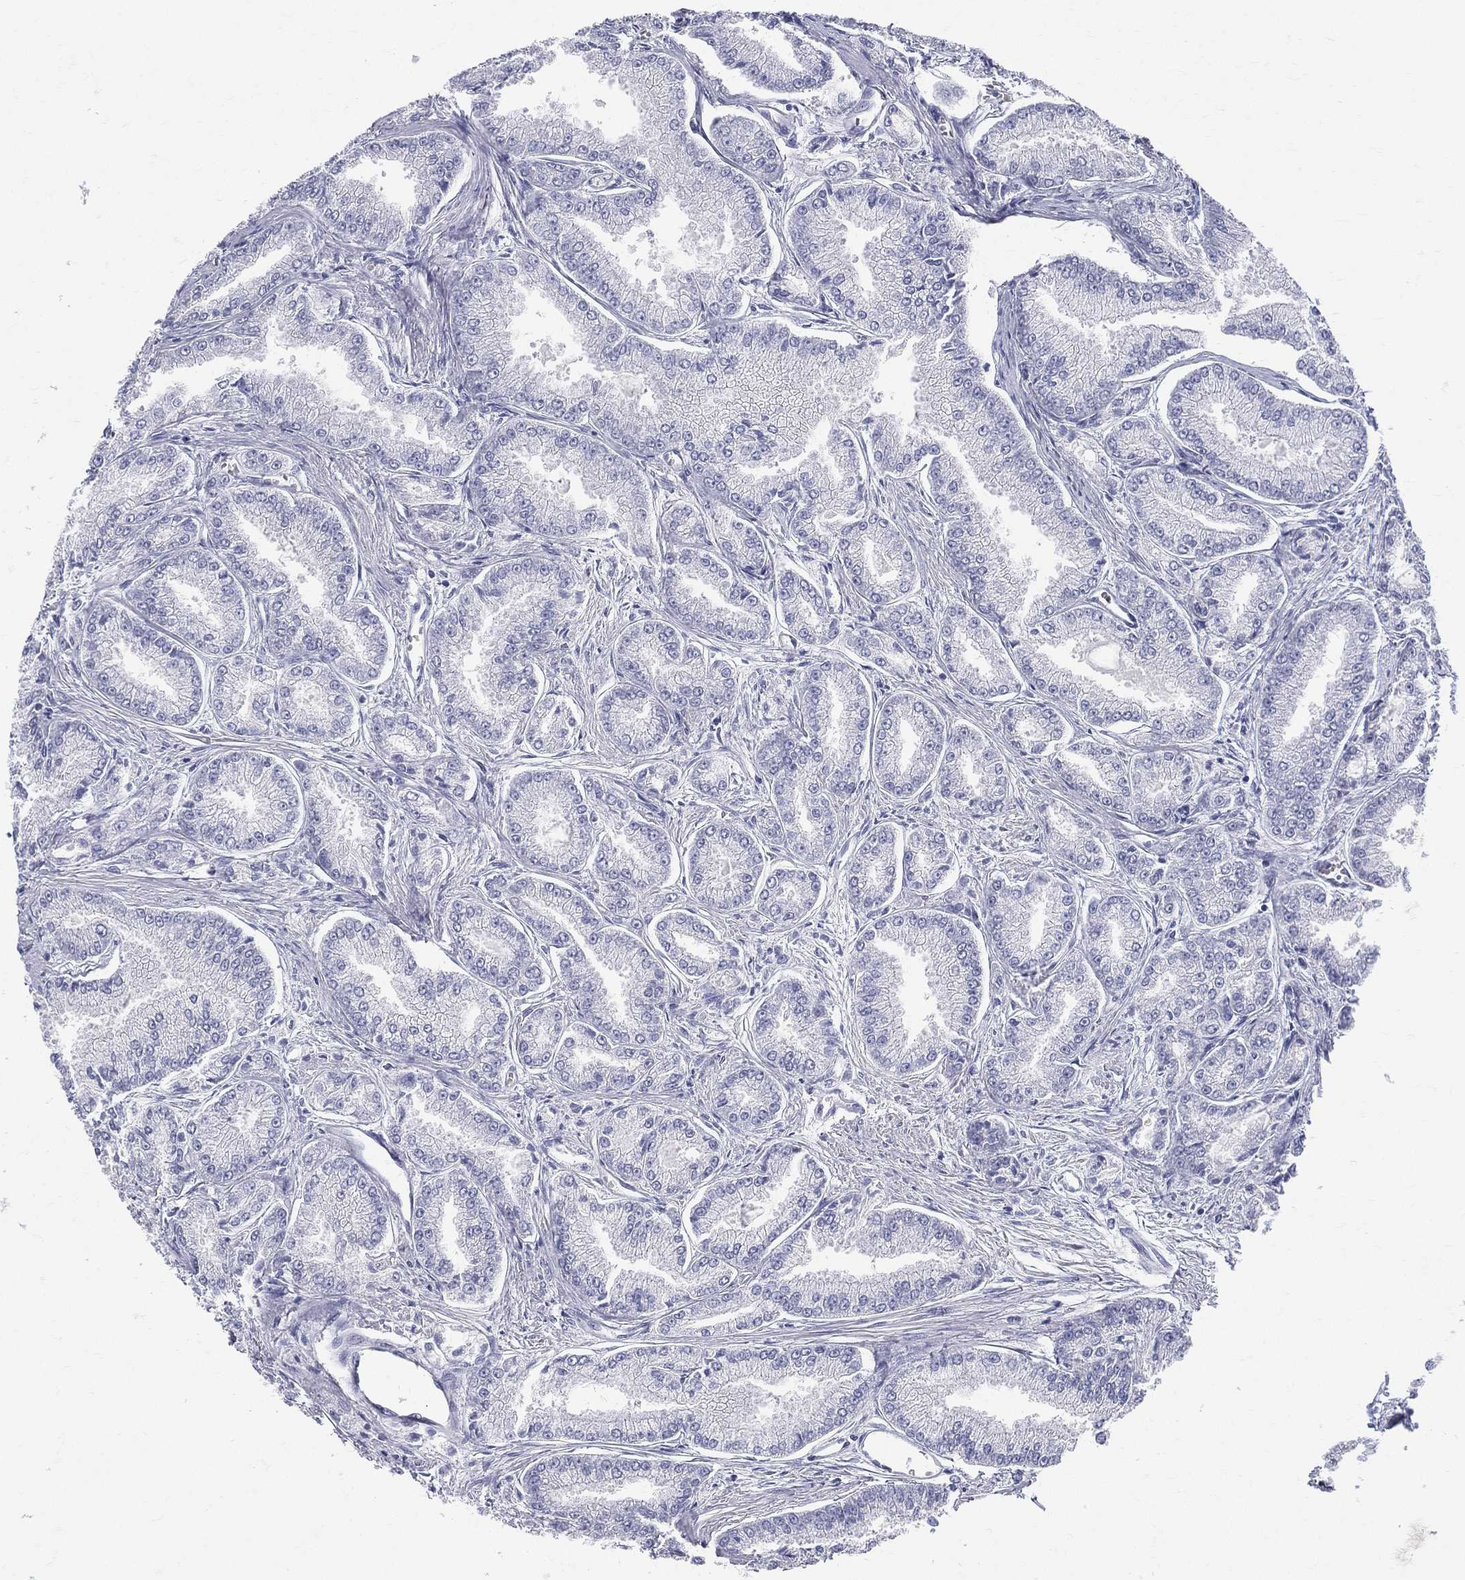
{"staining": {"intensity": "negative", "quantity": "none", "location": "none"}, "tissue": "prostate cancer", "cell_type": "Tumor cells", "image_type": "cancer", "snomed": [{"axis": "morphology", "description": "Adenocarcinoma, NOS"}, {"axis": "morphology", "description": "Adenocarcinoma, High grade"}, {"axis": "topography", "description": "Prostate"}], "caption": "Tumor cells show no significant expression in prostate cancer.", "gene": "ETNPPL", "patient": {"sex": "male", "age": 70}}